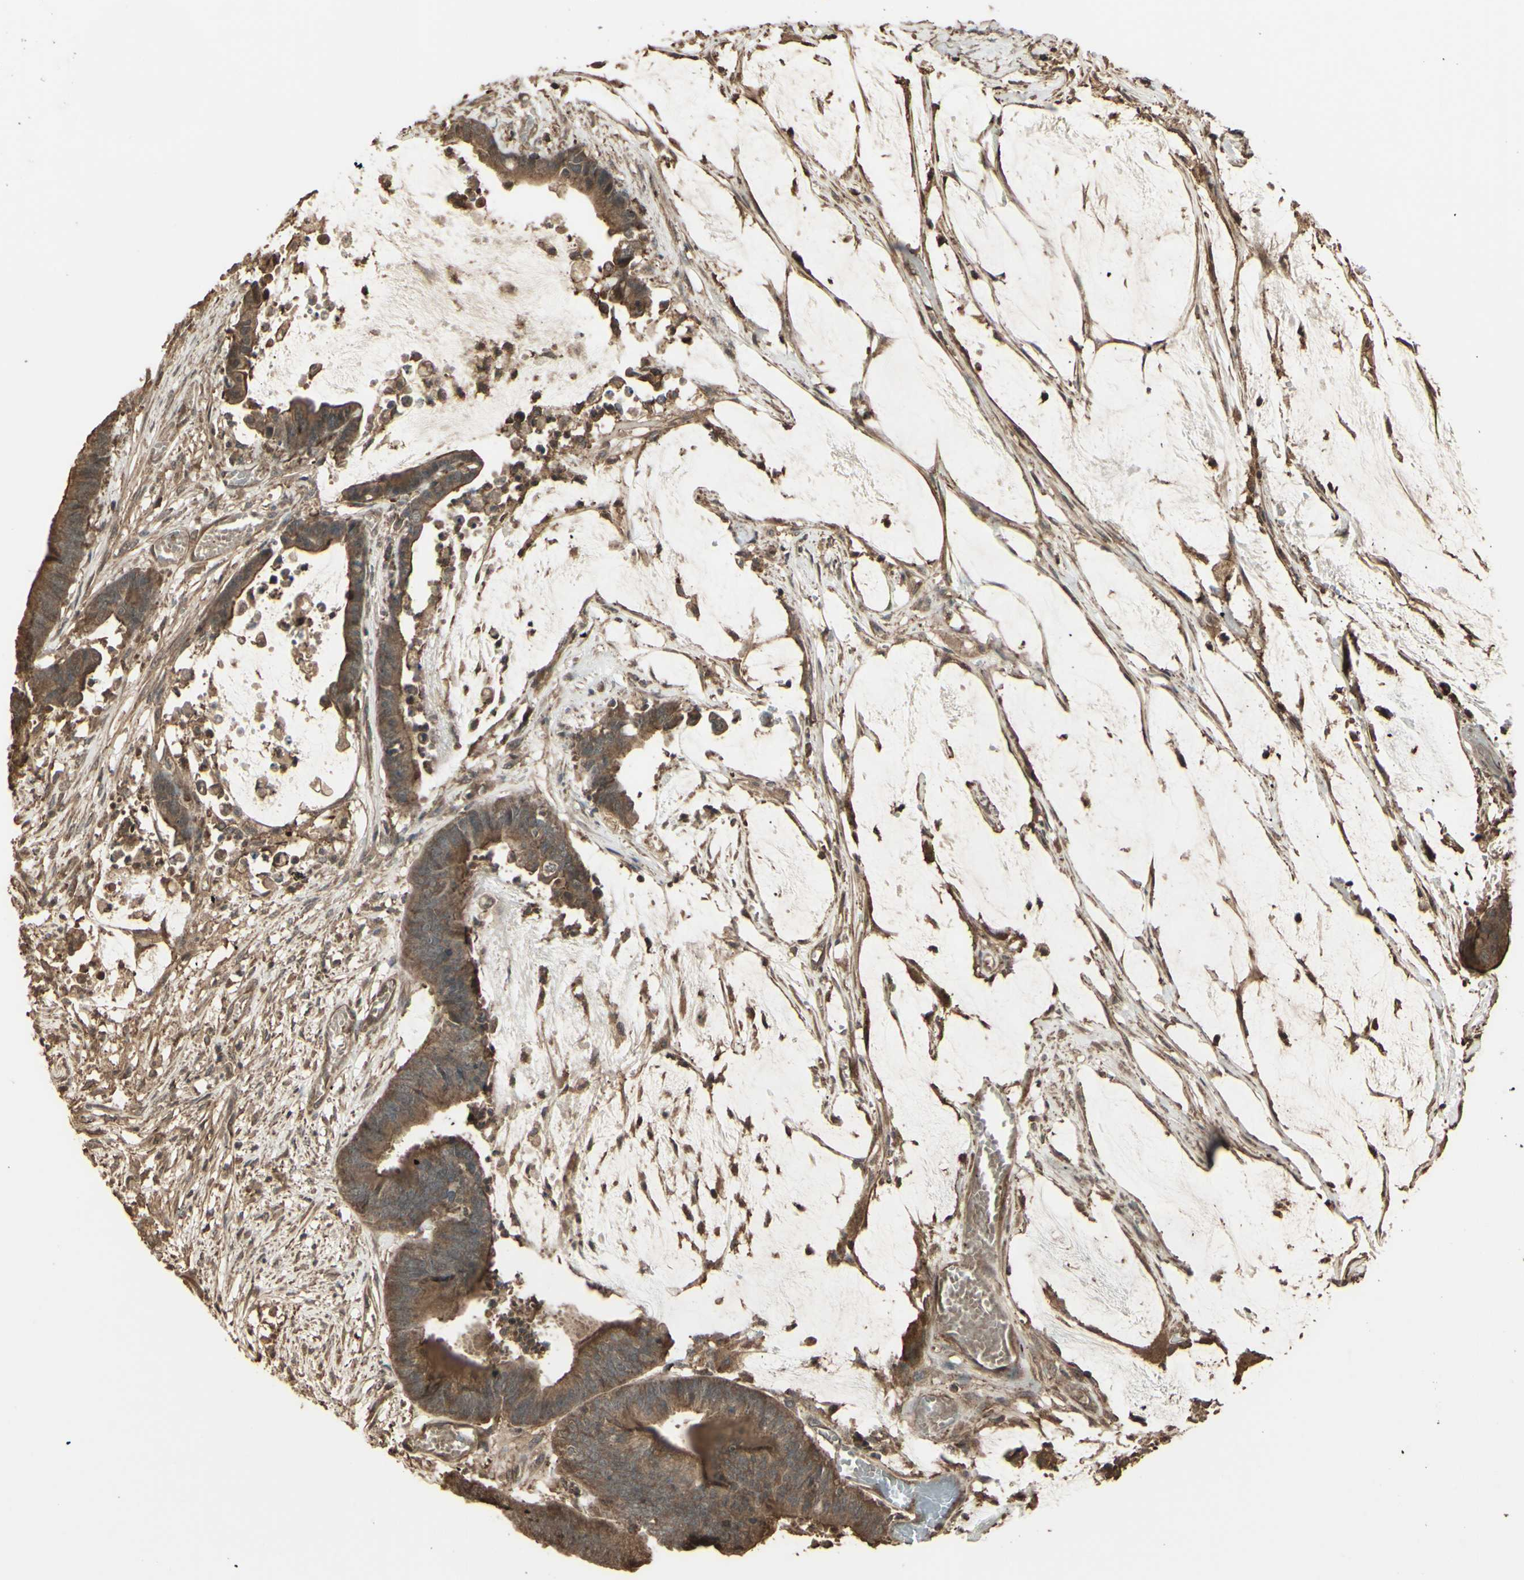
{"staining": {"intensity": "moderate", "quantity": ">75%", "location": "cytoplasmic/membranous"}, "tissue": "colorectal cancer", "cell_type": "Tumor cells", "image_type": "cancer", "snomed": [{"axis": "morphology", "description": "Adenocarcinoma, NOS"}, {"axis": "topography", "description": "Rectum"}], "caption": "Immunohistochemistry of adenocarcinoma (colorectal) demonstrates medium levels of moderate cytoplasmic/membranous staining in about >75% of tumor cells. Nuclei are stained in blue.", "gene": "GNAS", "patient": {"sex": "female", "age": 66}}